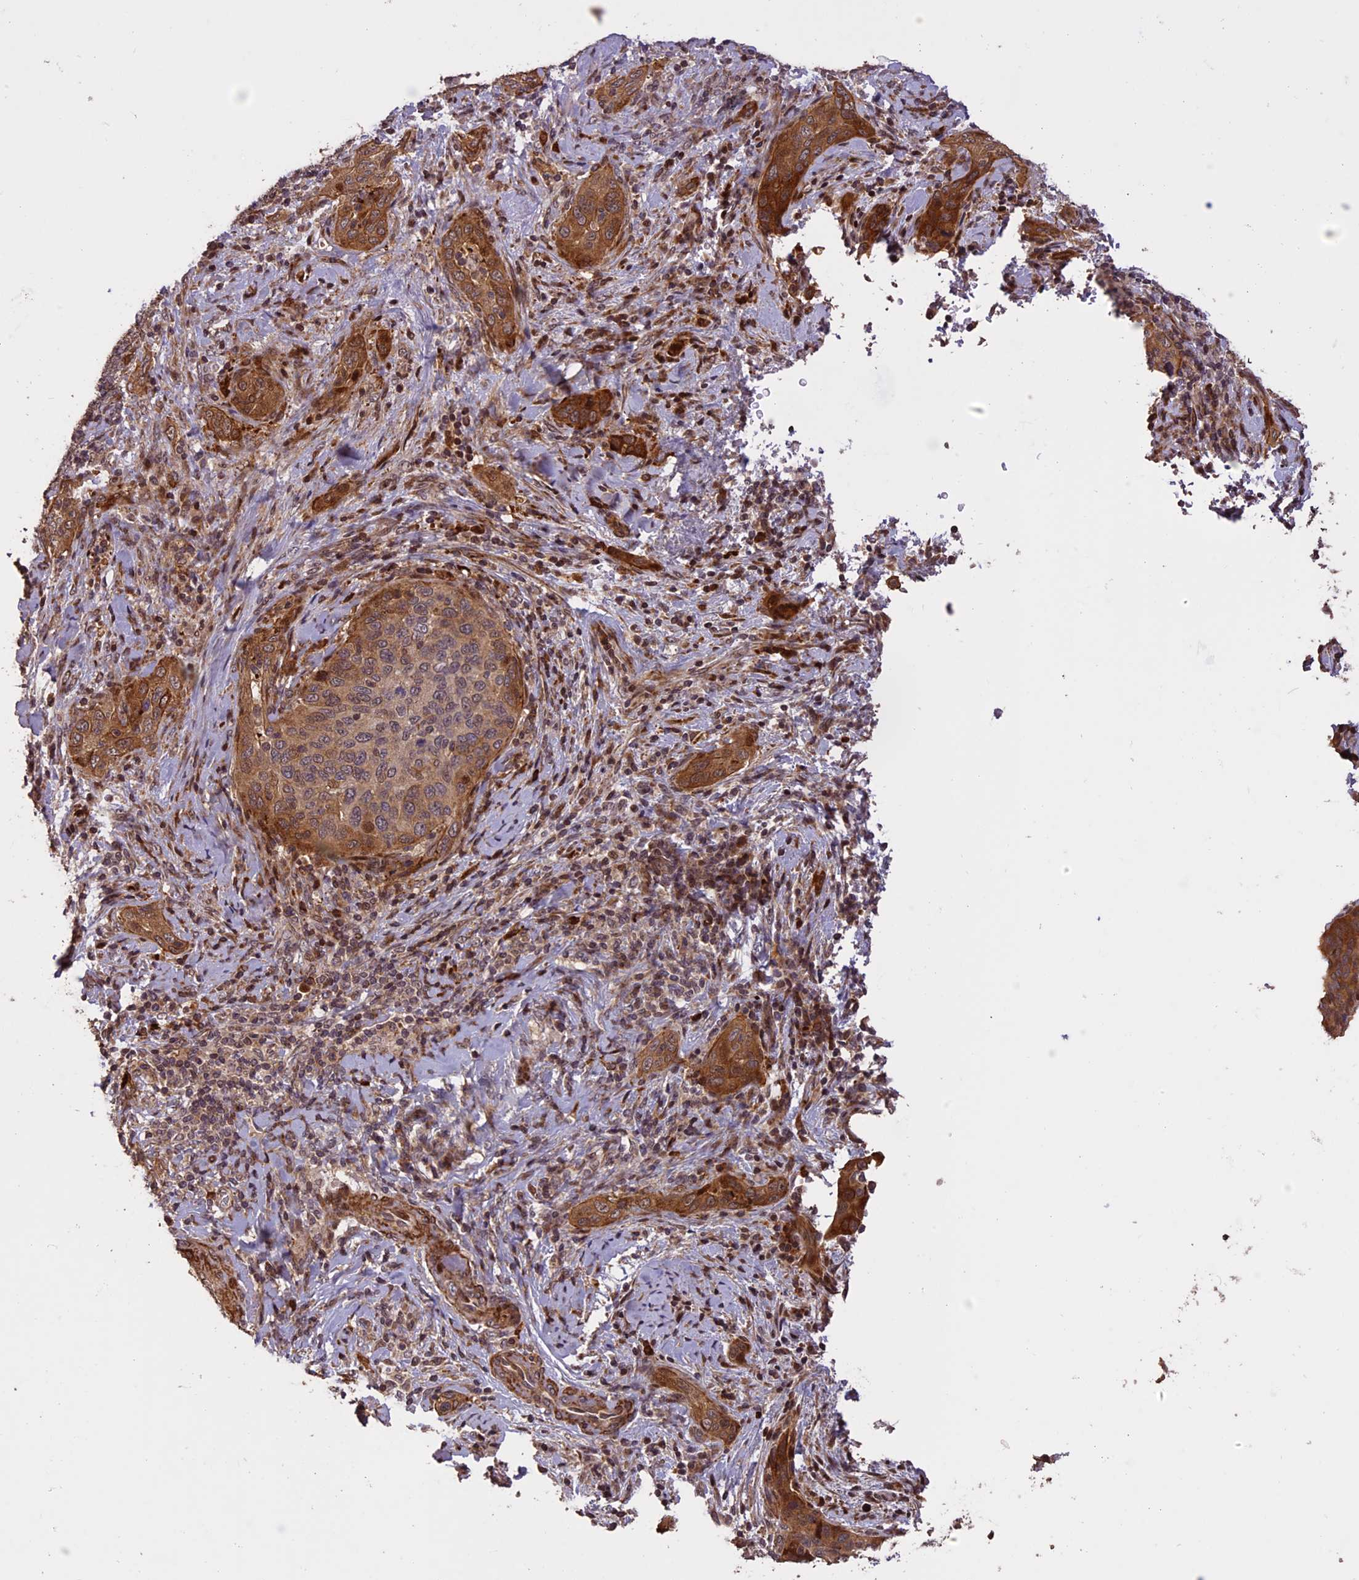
{"staining": {"intensity": "moderate", "quantity": ">75%", "location": "cytoplasmic/membranous"}, "tissue": "cervical cancer", "cell_type": "Tumor cells", "image_type": "cancer", "snomed": [{"axis": "morphology", "description": "Squamous cell carcinoma, NOS"}, {"axis": "topography", "description": "Cervix"}], "caption": "Immunohistochemistry (DAB) staining of squamous cell carcinoma (cervical) shows moderate cytoplasmic/membranous protein positivity in about >75% of tumor cells. Using DAB (brown) and hematoxylin (blue) stains, captured at high magnification using brightfield microscopy.", "gene": "ENHO", "patient": {"sex": "female", "age": 60}}